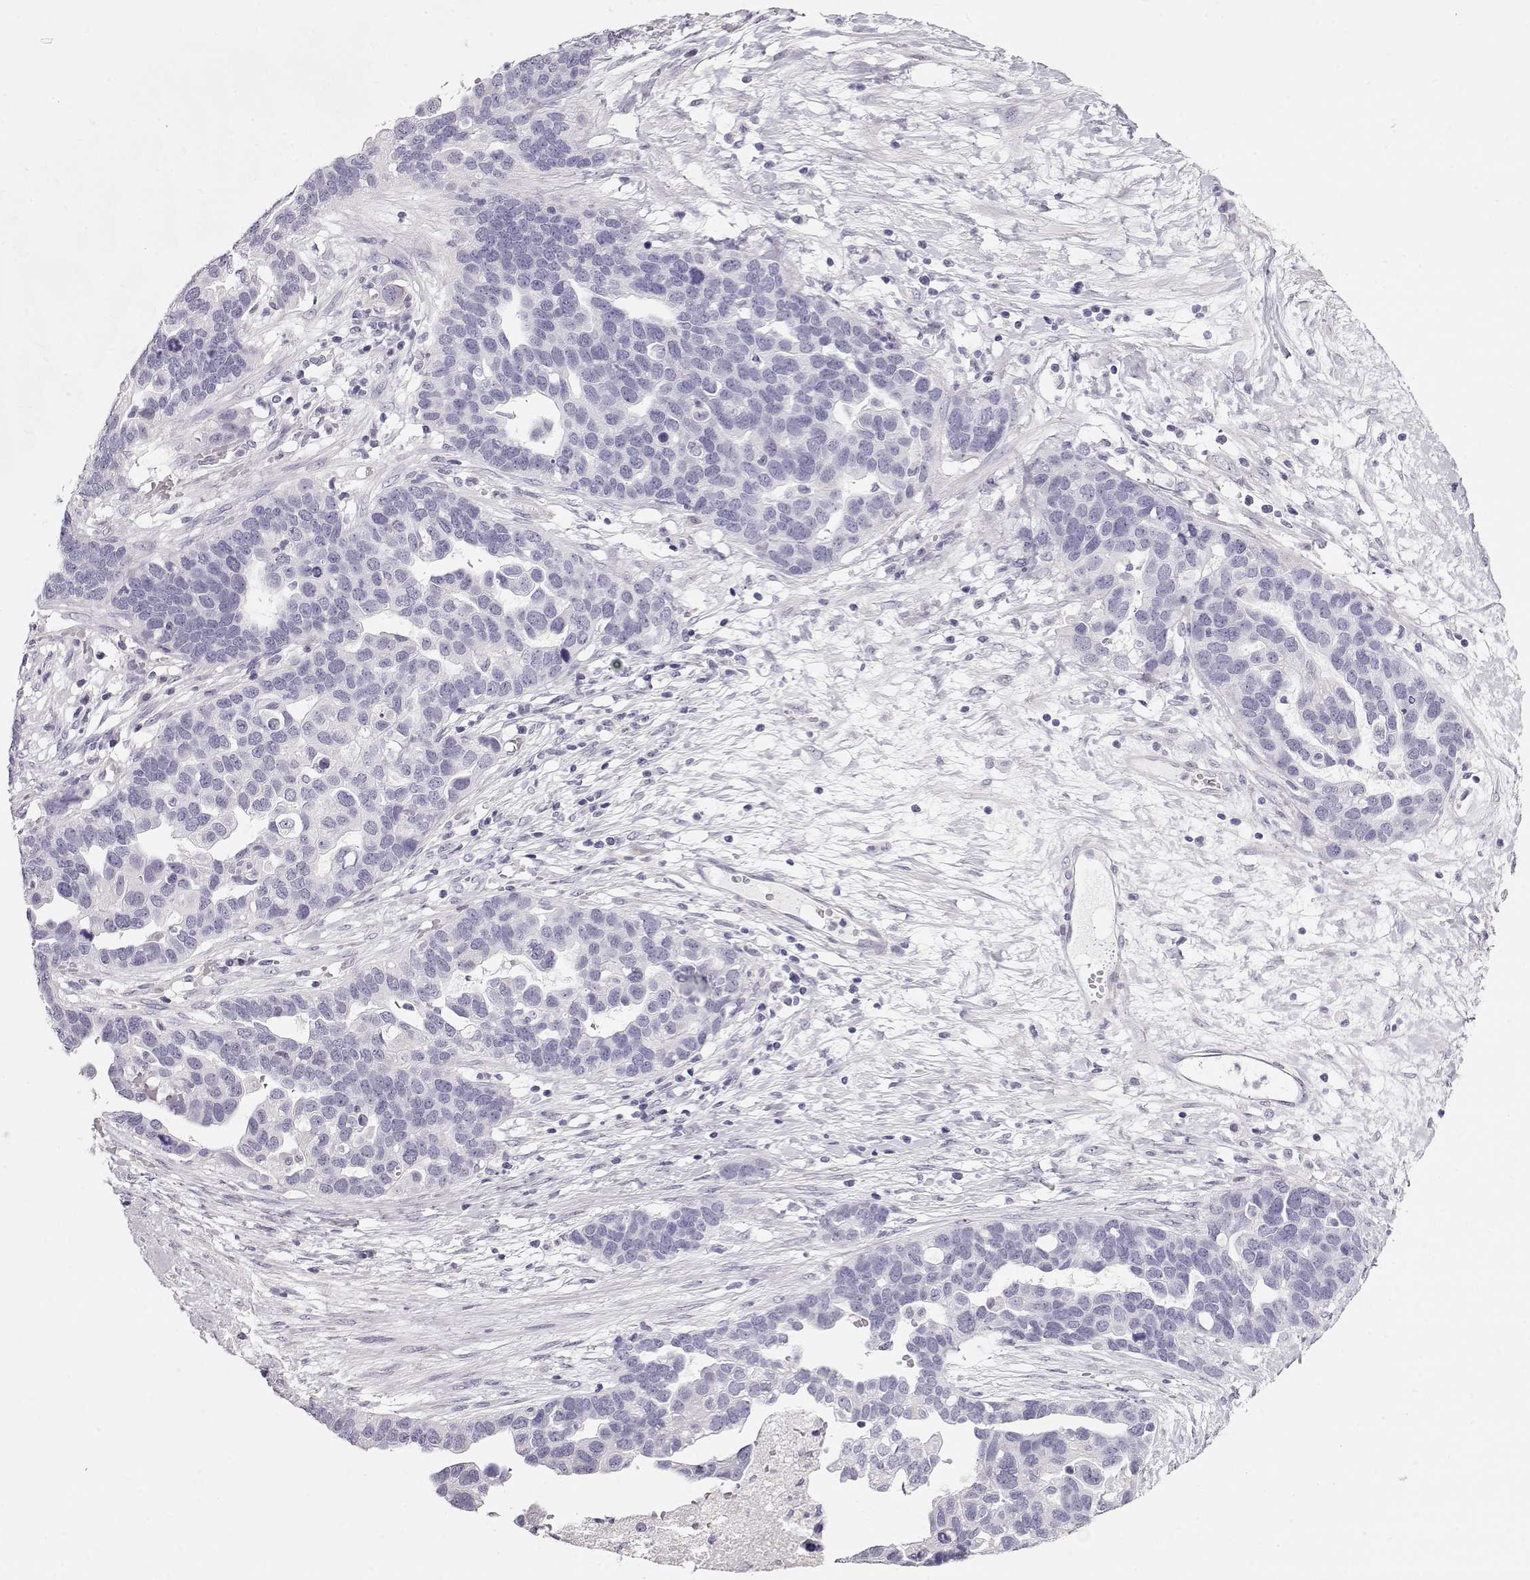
{"staining": {"intensity": "negative", "quantity": "none", "location": "none"}, "tissue": "ovarian cancer", "cell_type": "Tumor cells", "image_type": "cancer", "snomed": [{"axis": "morphology", "description": "Cystadenocarcinoma, serous, NOS"}, {"axis": "topography", "description": "Ovary"}], "caption": "This is an immunohistochemistry photomicrograph of ovarian cancer (serous cystadenocarcinoma). There is no positivity in tumor cells.", "gene": "RBM44", "patient": {"sex": "female", "age": 54}}